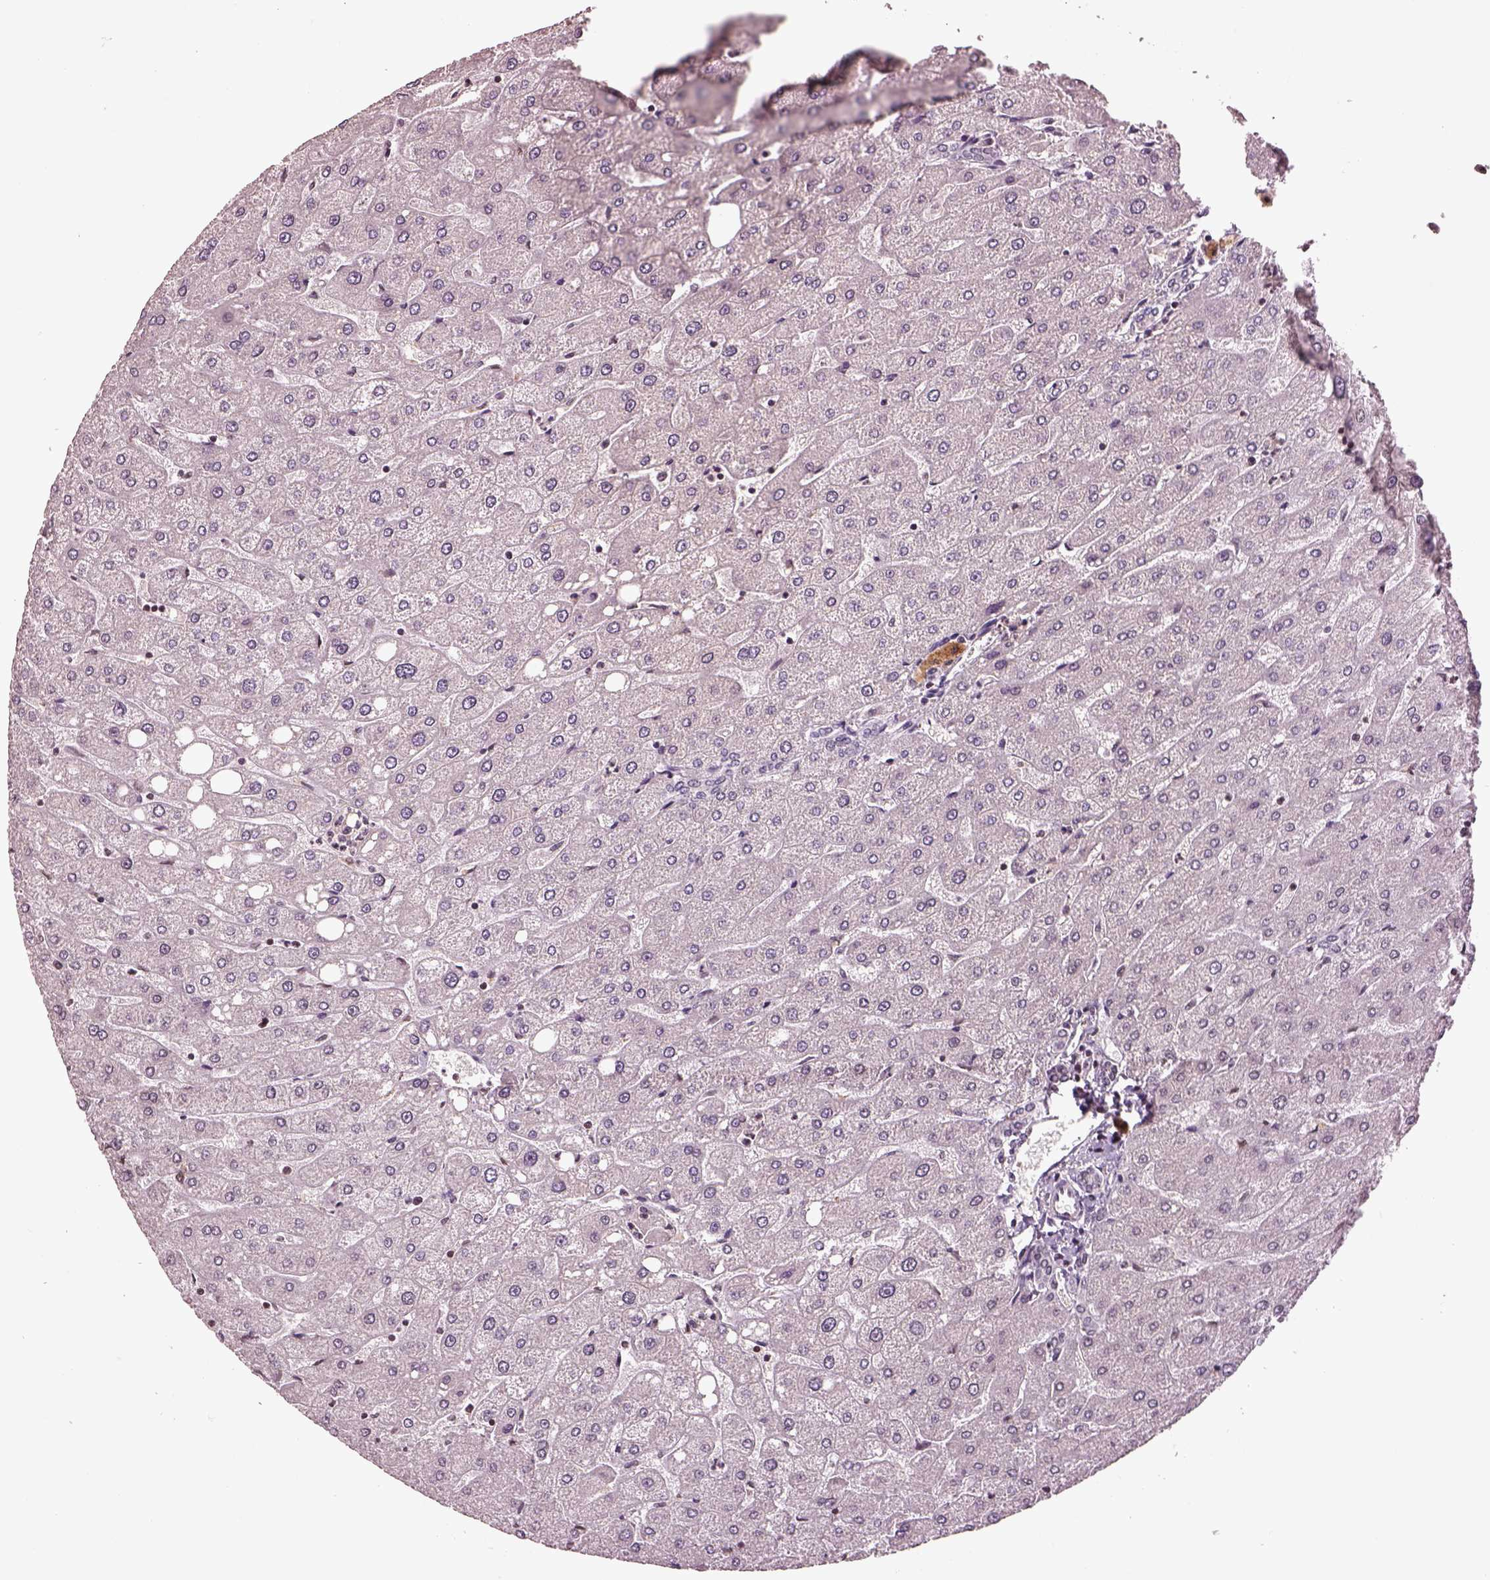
{"staining": {"intensity": "negative", "quantity": "none", "location": "none"}, "tissue": "liver", "cell_type": "Cholangiocytes", "image_type": "normal", "snomed": [{"axis": "morphology", "description": "Normal tissue, NOS"}, {"axis": "topography", "description": "Liver"}], "caption": "Cholangiocytes show no significant protein positivity in unremarkable liver. The staining was performed using DAB to visualize the protein expression in brown, while the nuclei were stained in blue with hematoxylin (Magnification: 20x).", "gene": "GRM4", "patient": {"sex": "male", "age": 67}}